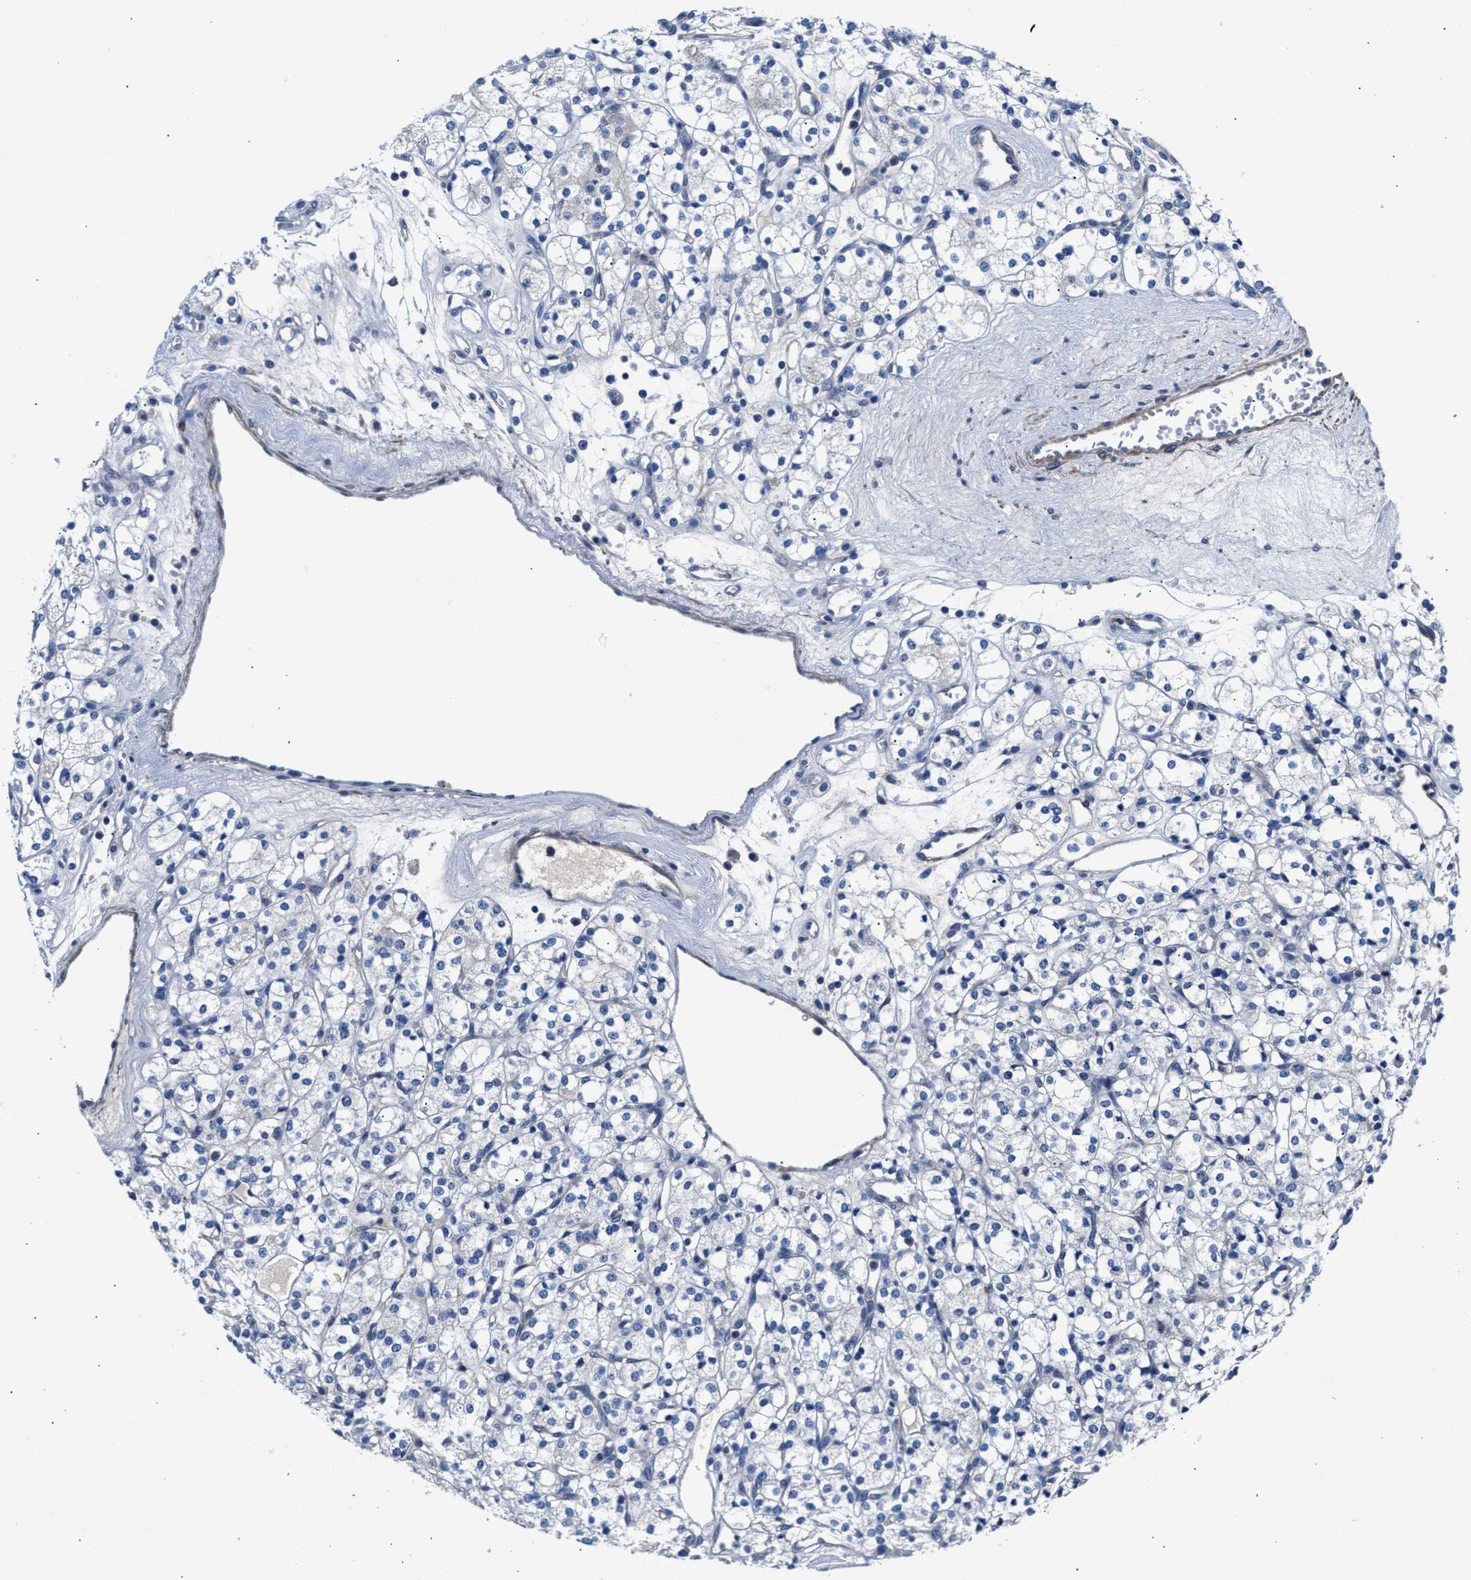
{"staining": {"intensity": "negative", "quantity": "none", "location": "none"}, "tissue": "renal cancer", "cell_type": "Tumor cells", "image_type": "cancer", "snomed": [{"axis": "morphology", "description": "Adenocarcinoma, NOS"}, {"axis": "topography", "description": "Kidney"}], "caption": "A high-resolution image shows immunohistochemistry staining of adenocarcinoma (renal), which reveals no significant staining in tumor cells. (Stains: DAB immunohistochemistry (IHC) with hematoxylin counter stain, Microscopy: brightfield microscopy at high magnification).", "gene": "PARG", "patient": {"sex": "male", "age": 77}}